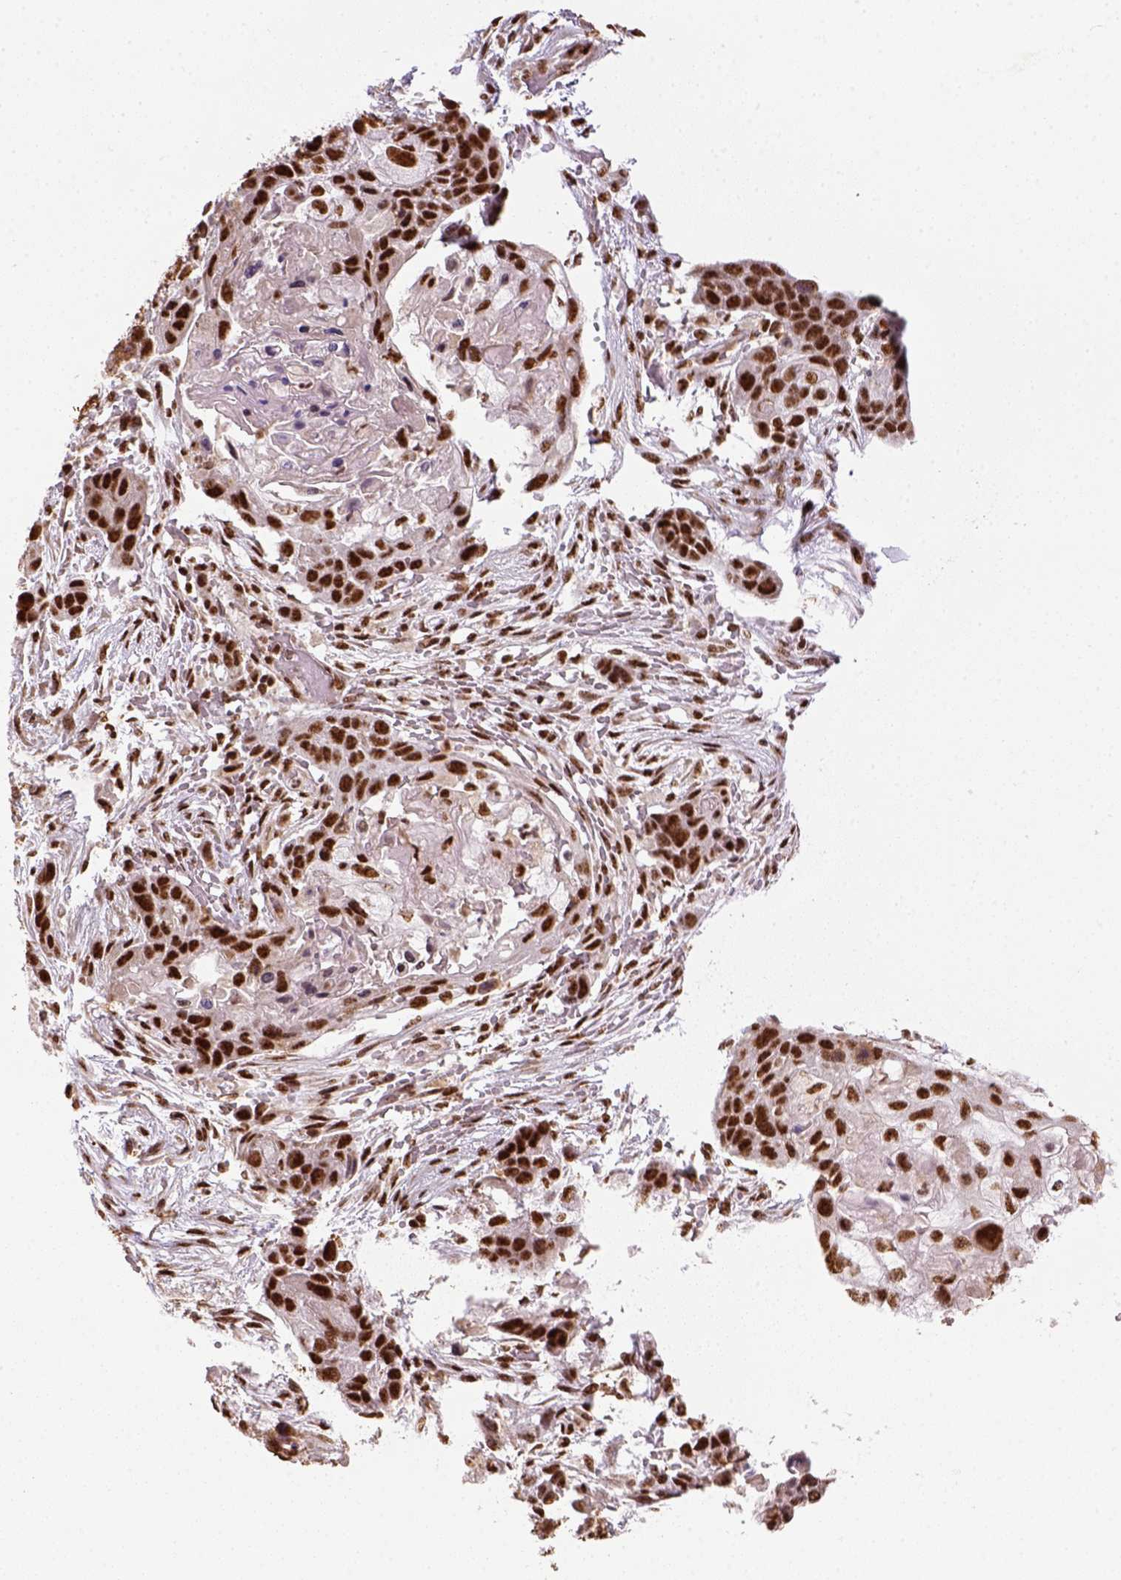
{"staining": {"intensity": "strong", "quantity": ">75%", "location": "nuclear"}, "tissue": "lung cancer", "cell_type": "Tumor cells", "image_type": "cancer", "snomed": [{"axis": "morphology", "description": "Squamous cell carcinoma, NOS"}, {"axis": "topography", "description": "Lung"}], "caption": "Immunohistochemistry photomicrograph of neoplastic tissue: lung cancer (squamous cell carcinoma) stained using immunohistochemistry shows high levels of strong protein expression localized specifically in the nuclear of tumor cells, appearing as a nuclear brown color.", "gene": "CCAR1", "patient": {"sex": "male", "age": 69}}